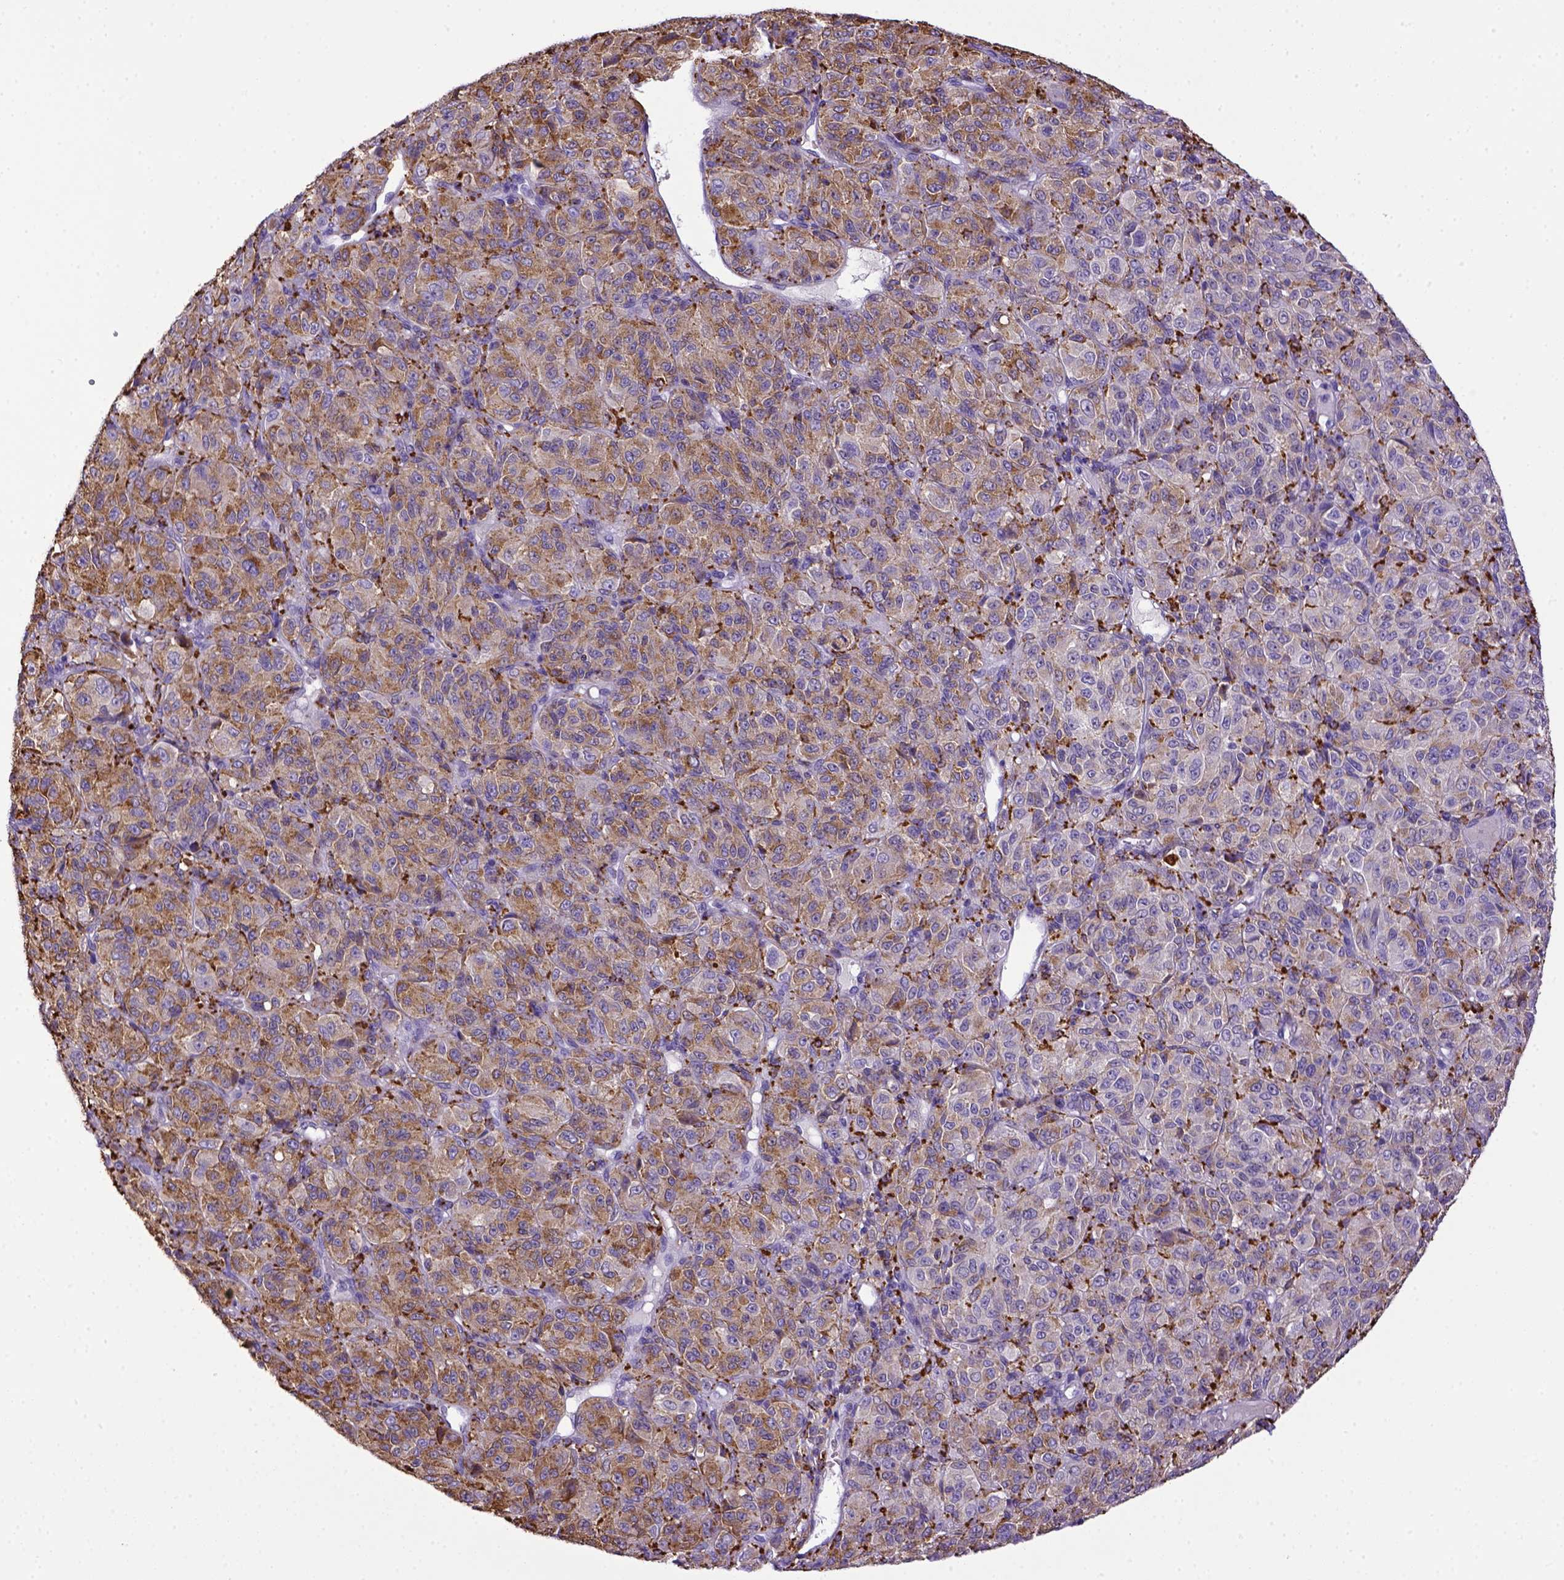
{"staining": {"intensity": "negative", "quantity": "none", "location": "none"}, "tissue": "melanoma", "cell_type": "Tumor cells", "image_type": "cancer", "snomed": [{"axis": "morphology", "description": "Malignant melanoma, Metastatic site"}, {"axis": "topography", "description": "Brain"}], "caption": "IHC image of human malignant melanoma (metastatic site) stained for a protein (brown), which shows no expression in tumor cells.", "gene": "CD68", "patient": {"sex": "female", "age": 56}}